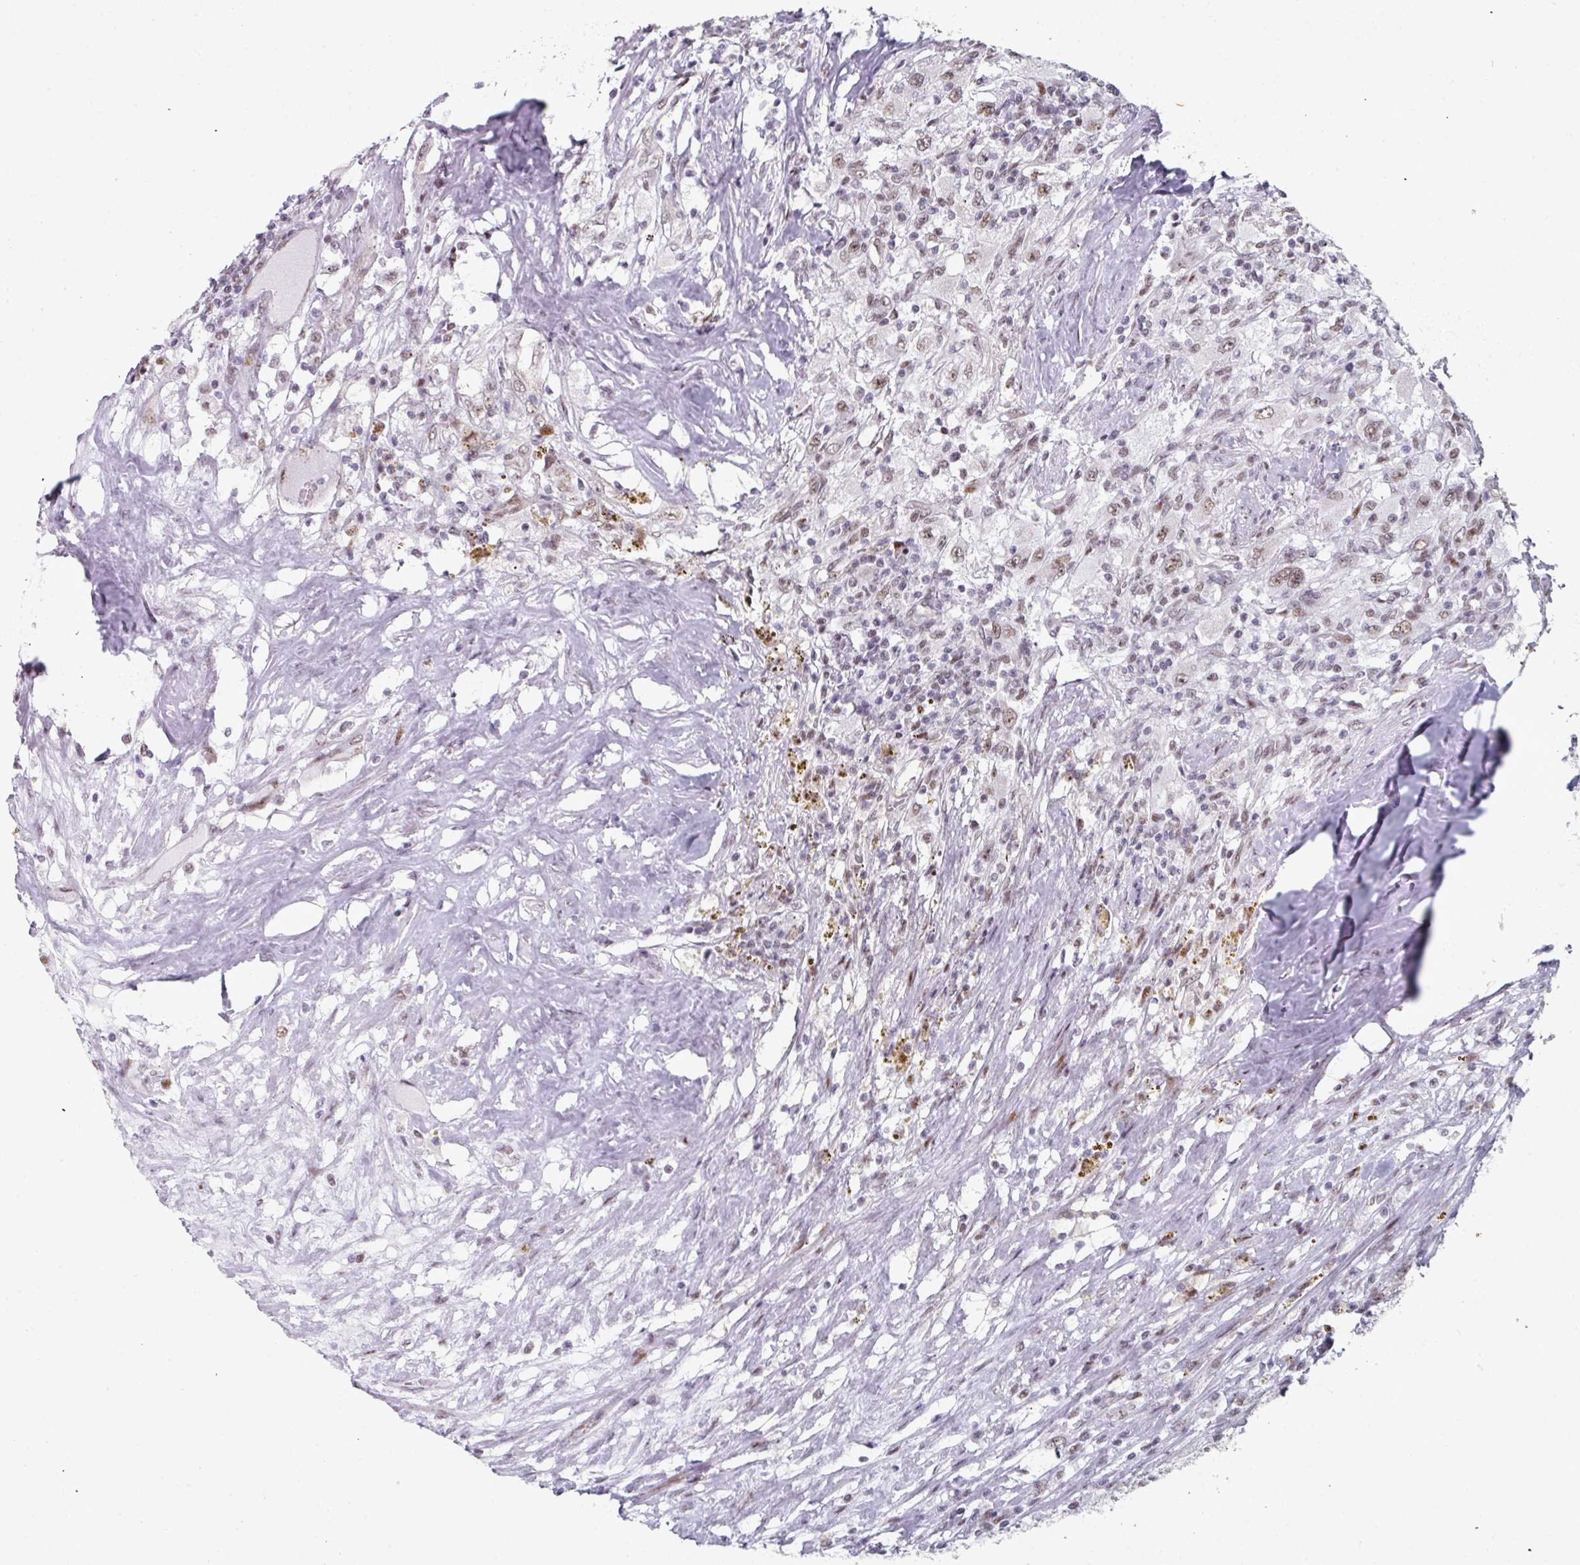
{"staining": {"intensity": "moderate", "quantity": ">75%", "location": "nuclear"}, "tissue": "renal cancer", "cell_type": "Tumor cells", "image_type": "cancer", "snomed": [{"axis": "morphology", "description": "Adenocarcinoma, NOS"}, {"axis": "topography", "description": "Kidney"}], "caption": "High-magnification brightfield microscopy of adenocarcinoma (renal) stained with DAB (3,3'-diaminobenzidine) (brown) and counterstained with hematoxylin (blue). tumor cells exhibit moderate nuclear staining is present in approximately>75% of cells. The protein is shown in brown color, while the nuclei are stained blue.", "gene": "SF3B5", "patient": {"sex": "female", "age": 67}}